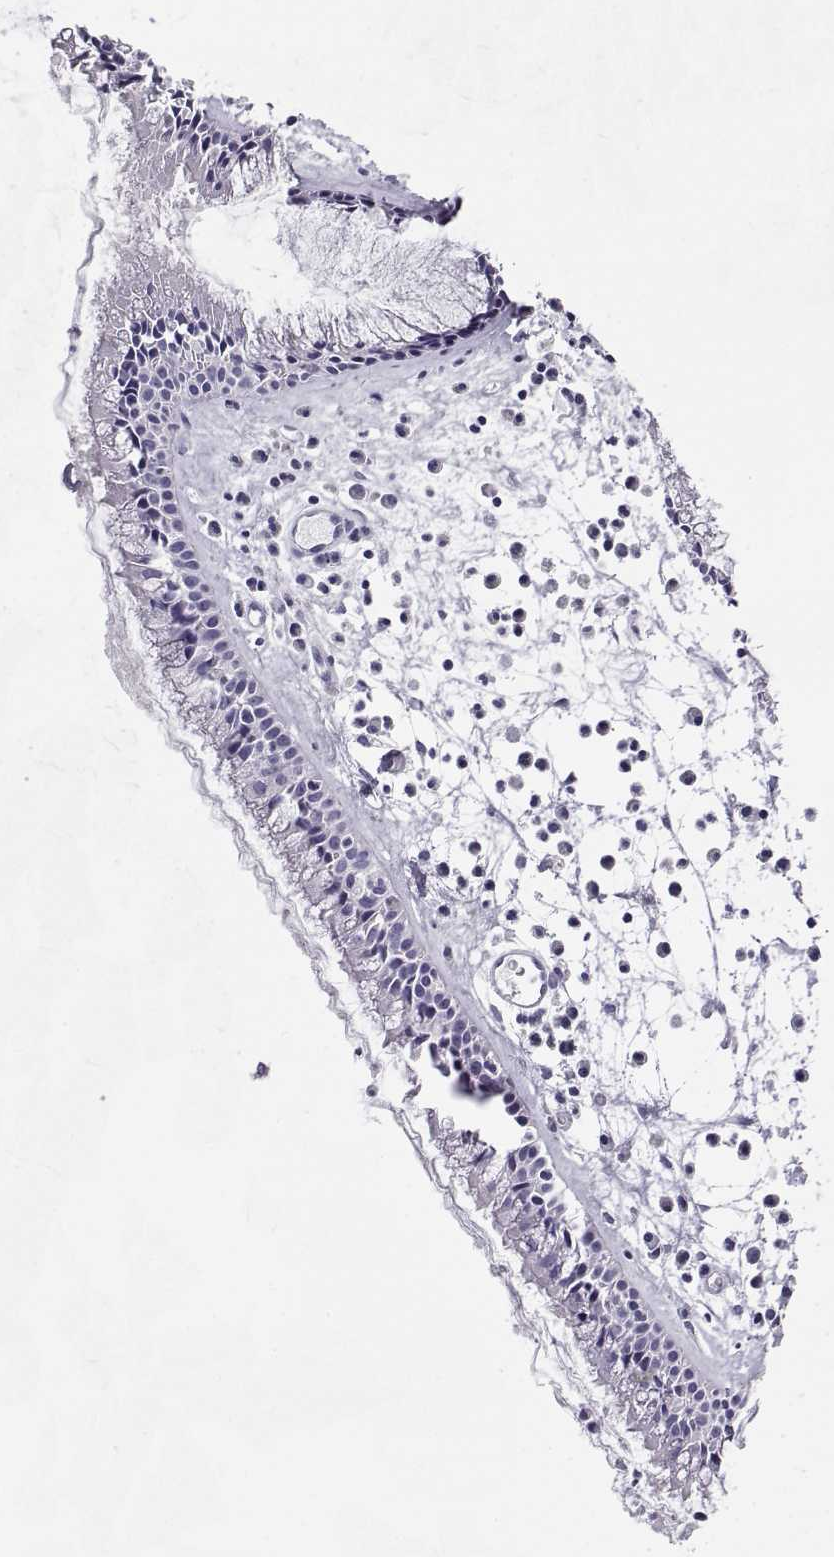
{"staining": {"intensity": "negative", "quantity": "none", "location": "none"}, "tissue": "nasopharynx", "cell_type": "Respiratory epithelial cells", "image_type": "normal", "snomed": [{"axis": "morphology", "description": "Normal tissue, NOS"}, {"axis": "topography", "description": "Nasopharynx"}], "caption": "IHC photomicrograph of benign human nasopharynx stained for a protein (brown), which displays no staining in respiratory epithelial cells. The staining is performed using DAB (3,3'-diaminobenzidine) brown chromogen with nuclei counter-stained in using hematoxylin.", "gene": "CABS1", "patient": {"sex": "female", "age": 47}}